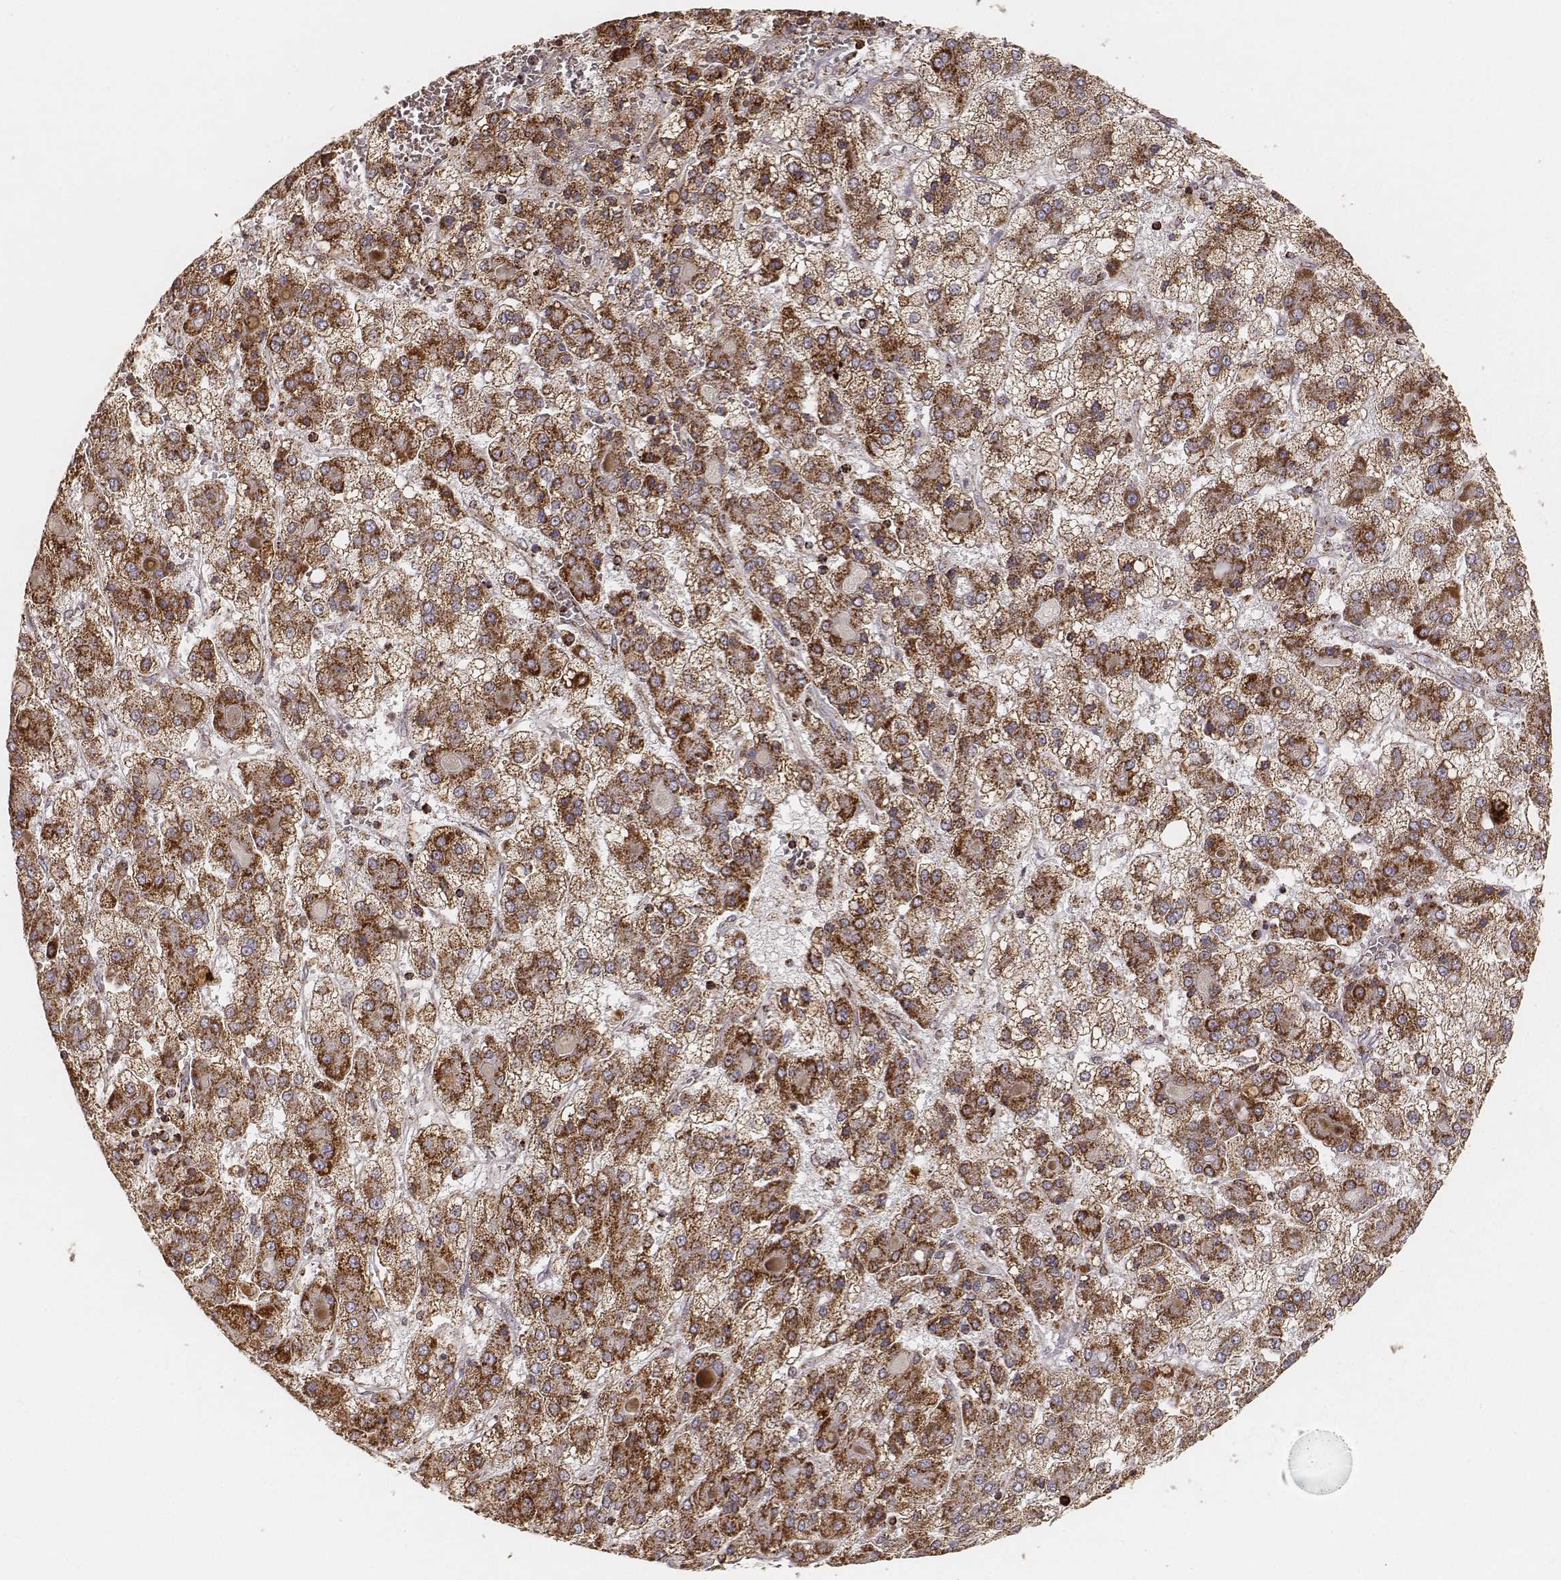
{"staining": {"intensity": "strong", "quantity": ">75%", "location": "cytoplasmic/membranous"}, "tissue": "liver cancer", "cell_type": "Tumor cells", "image_type": "cancer", "snomed": [{"axis": "morphology", "description": "Carcinoma, Hepatocellular, NOS"}, {"axis": "topography", "description": "Liver"}], "caption": "Protein staining of hepatocellular carcinoma (liver) tissue shows strong cytoplasmic/membranous staining in about >75% of tumor cells.", "gene": "CS", "patient": {"sex": "male", "age": 73}}